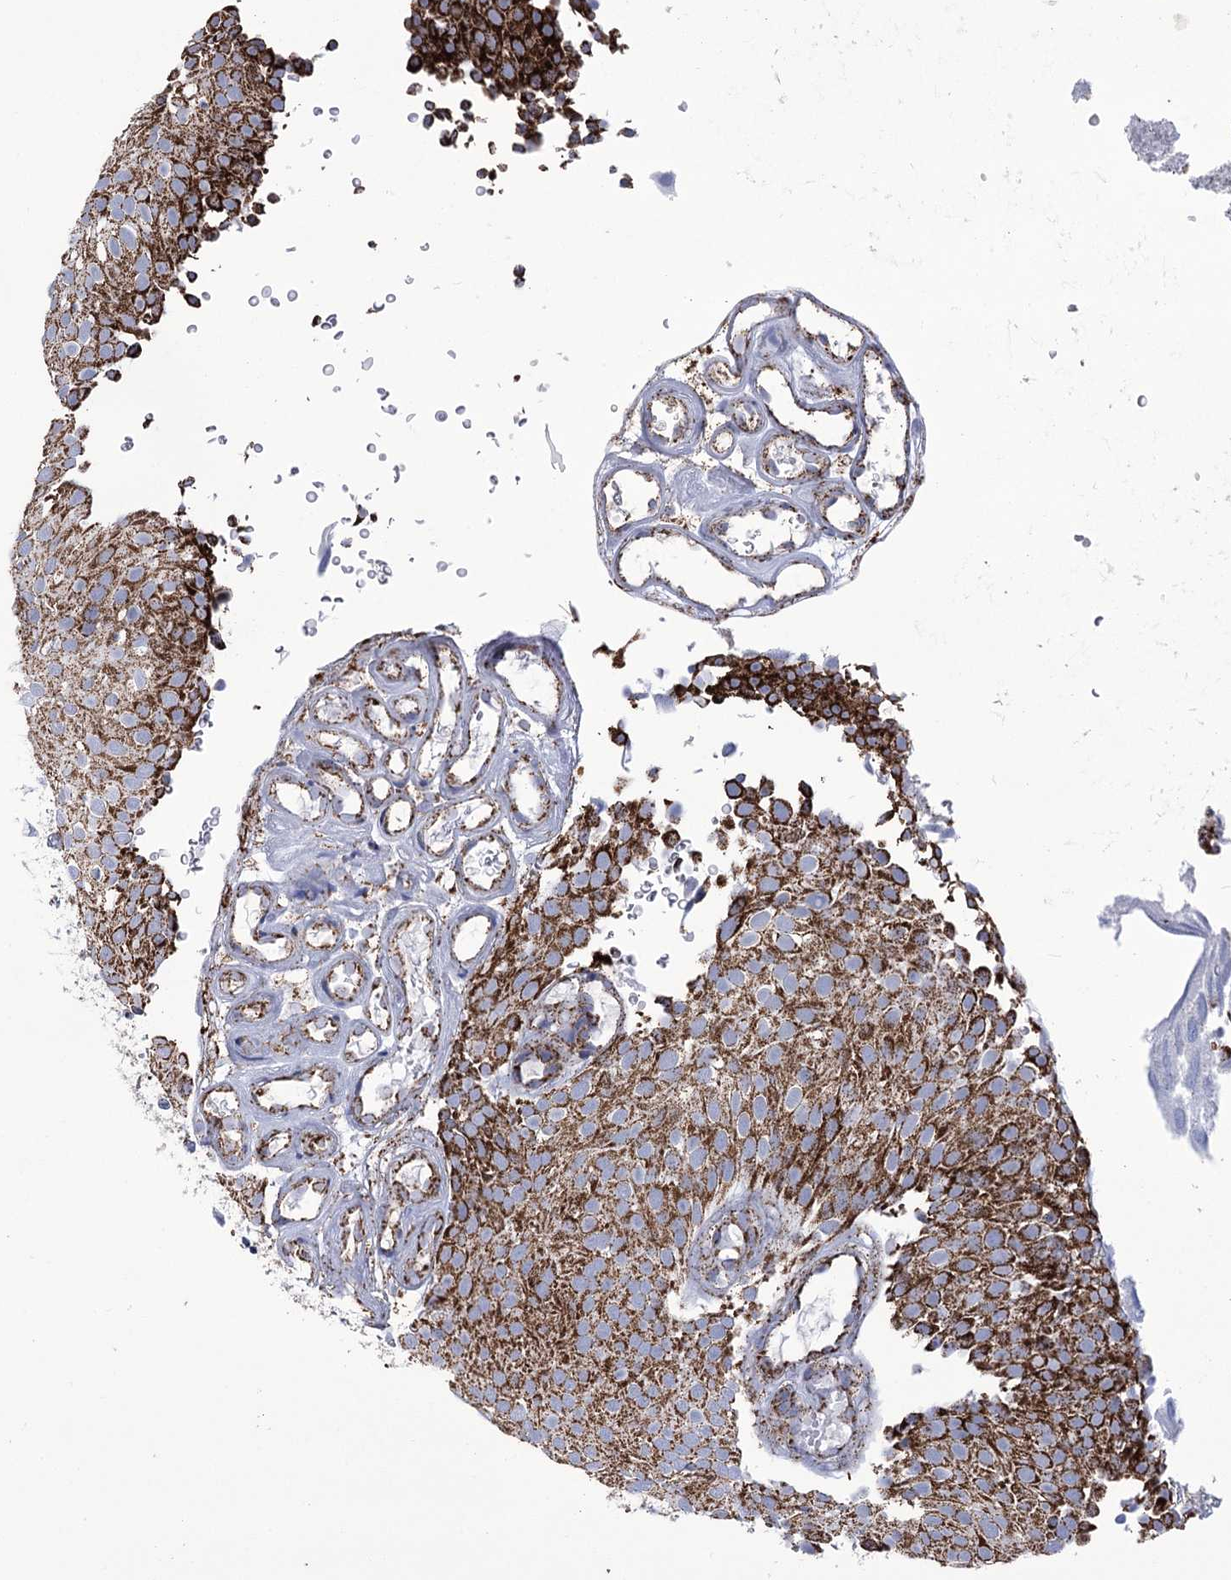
{"staining": {"intensity": "strong", "quantity": ">75%", "location": "cytoplasmic/membranous"}, "tissue": "urothelial cancer", "cell_type": "Tumor cells", "image_type": "cancer", "snomed": [{"axis": "morphology", "description": "Urothelial carcinoma, Low grade"}, {"axis": "topography", "description": "Urinary bladder"}], "caption": "Protein staining demonstrates strong cytoplasmic/membranous expression in approximately >75% of tumor cells in urothelial cancer. The staining was performed using DAB (3,3'-diaminobenzidine), with brown indicating positive protein expression. Nuclei are stained blue with hematoxylin.", "gene": "PDHB", "patient": {"sex": "male", "age": 78}}